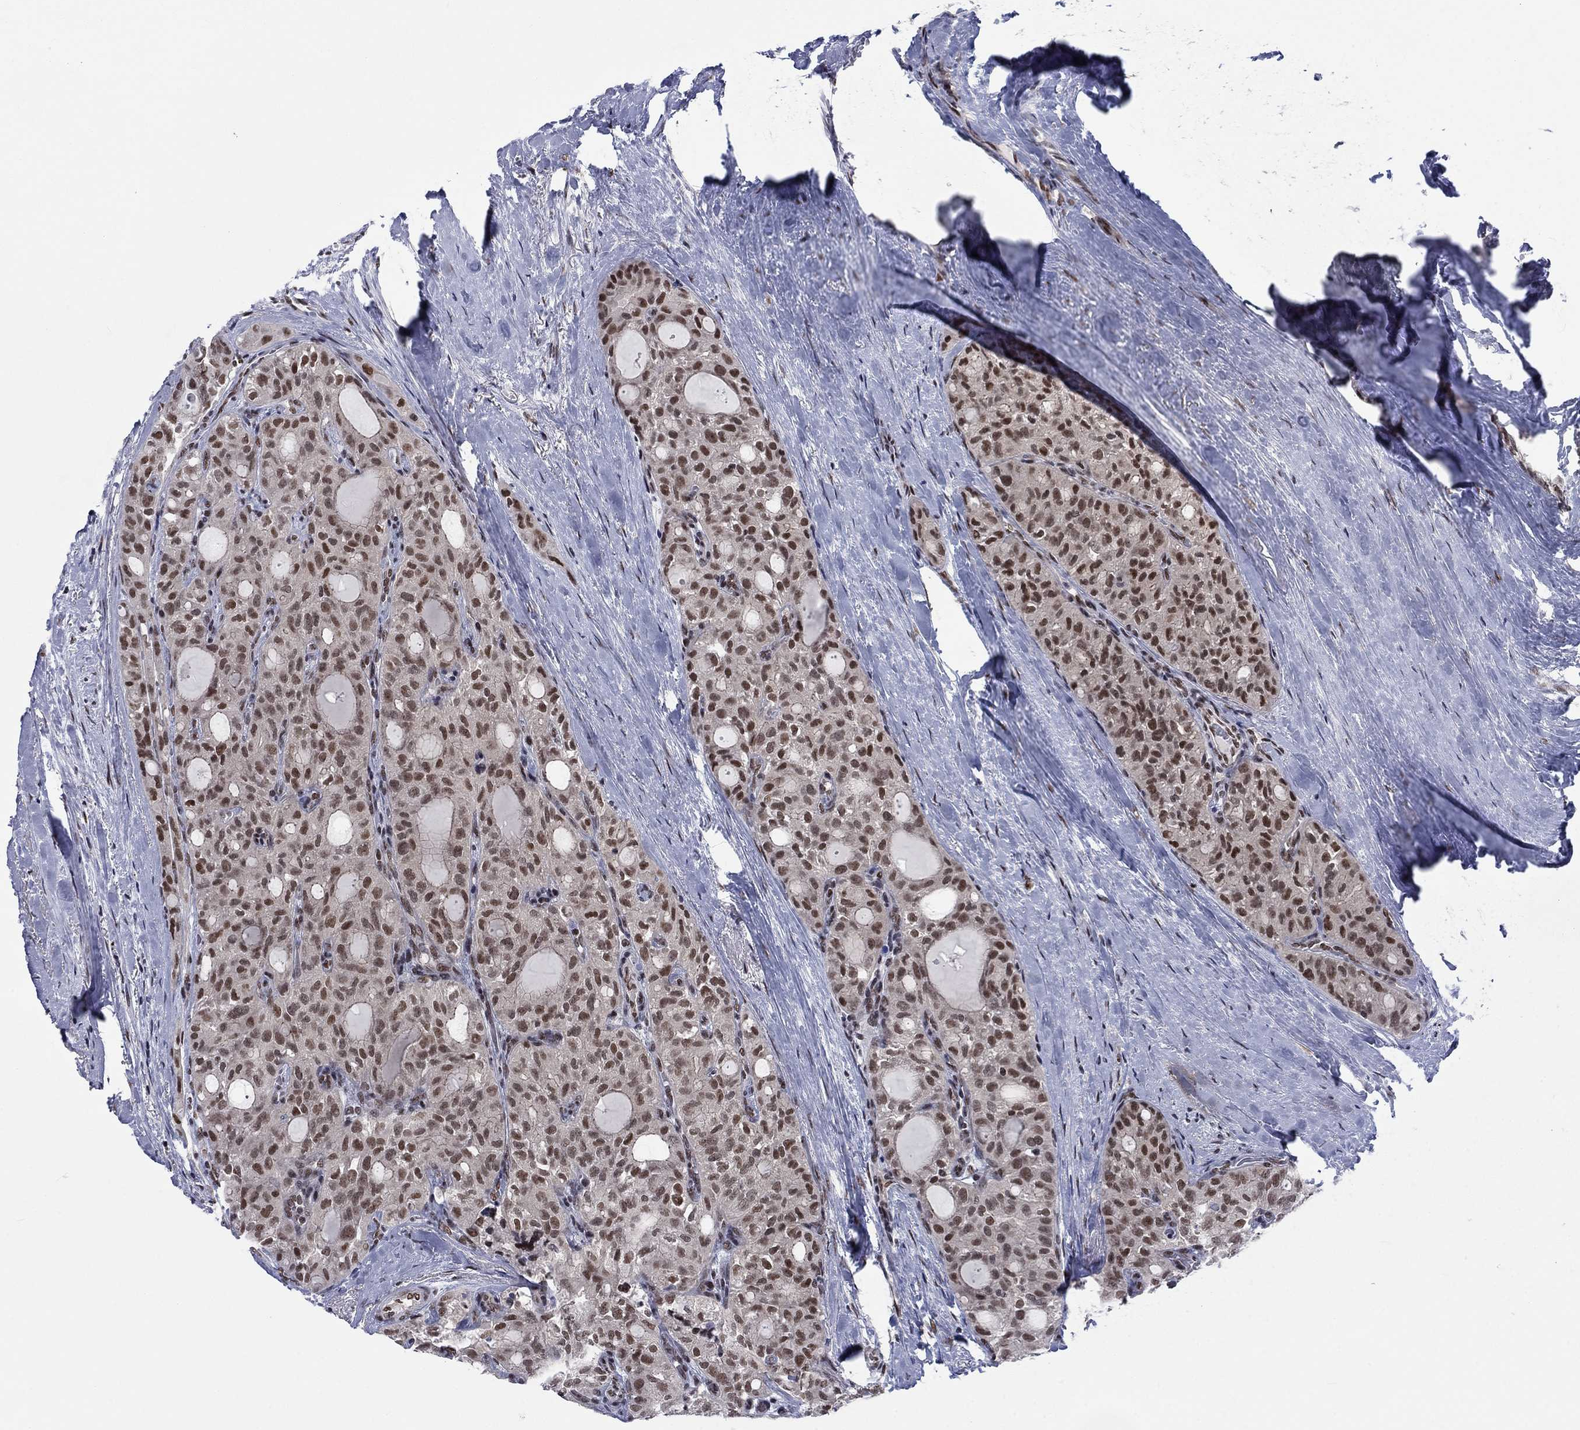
{"staining": {"intensity": "moderate", "quantity": "25%-75%", "location": "nuclear"}, "tissue": "thyroid cancer", "cell_type": "Tumor cells", "image_type": "cancer", "snomed": [{"axis": "morphology", "description": "Follicular adenoma carcinoma, NOS"}, {"axis": "topography", "description": "Thyroid gland"}], "caption": "Human thyroid cancer (follicular adenoma carcinoma) stained with a protein marker demonstrates moderate staining in tumor cells.", "gene": "FYTTD1", "patient": {"sex": "male", "age": 75}}